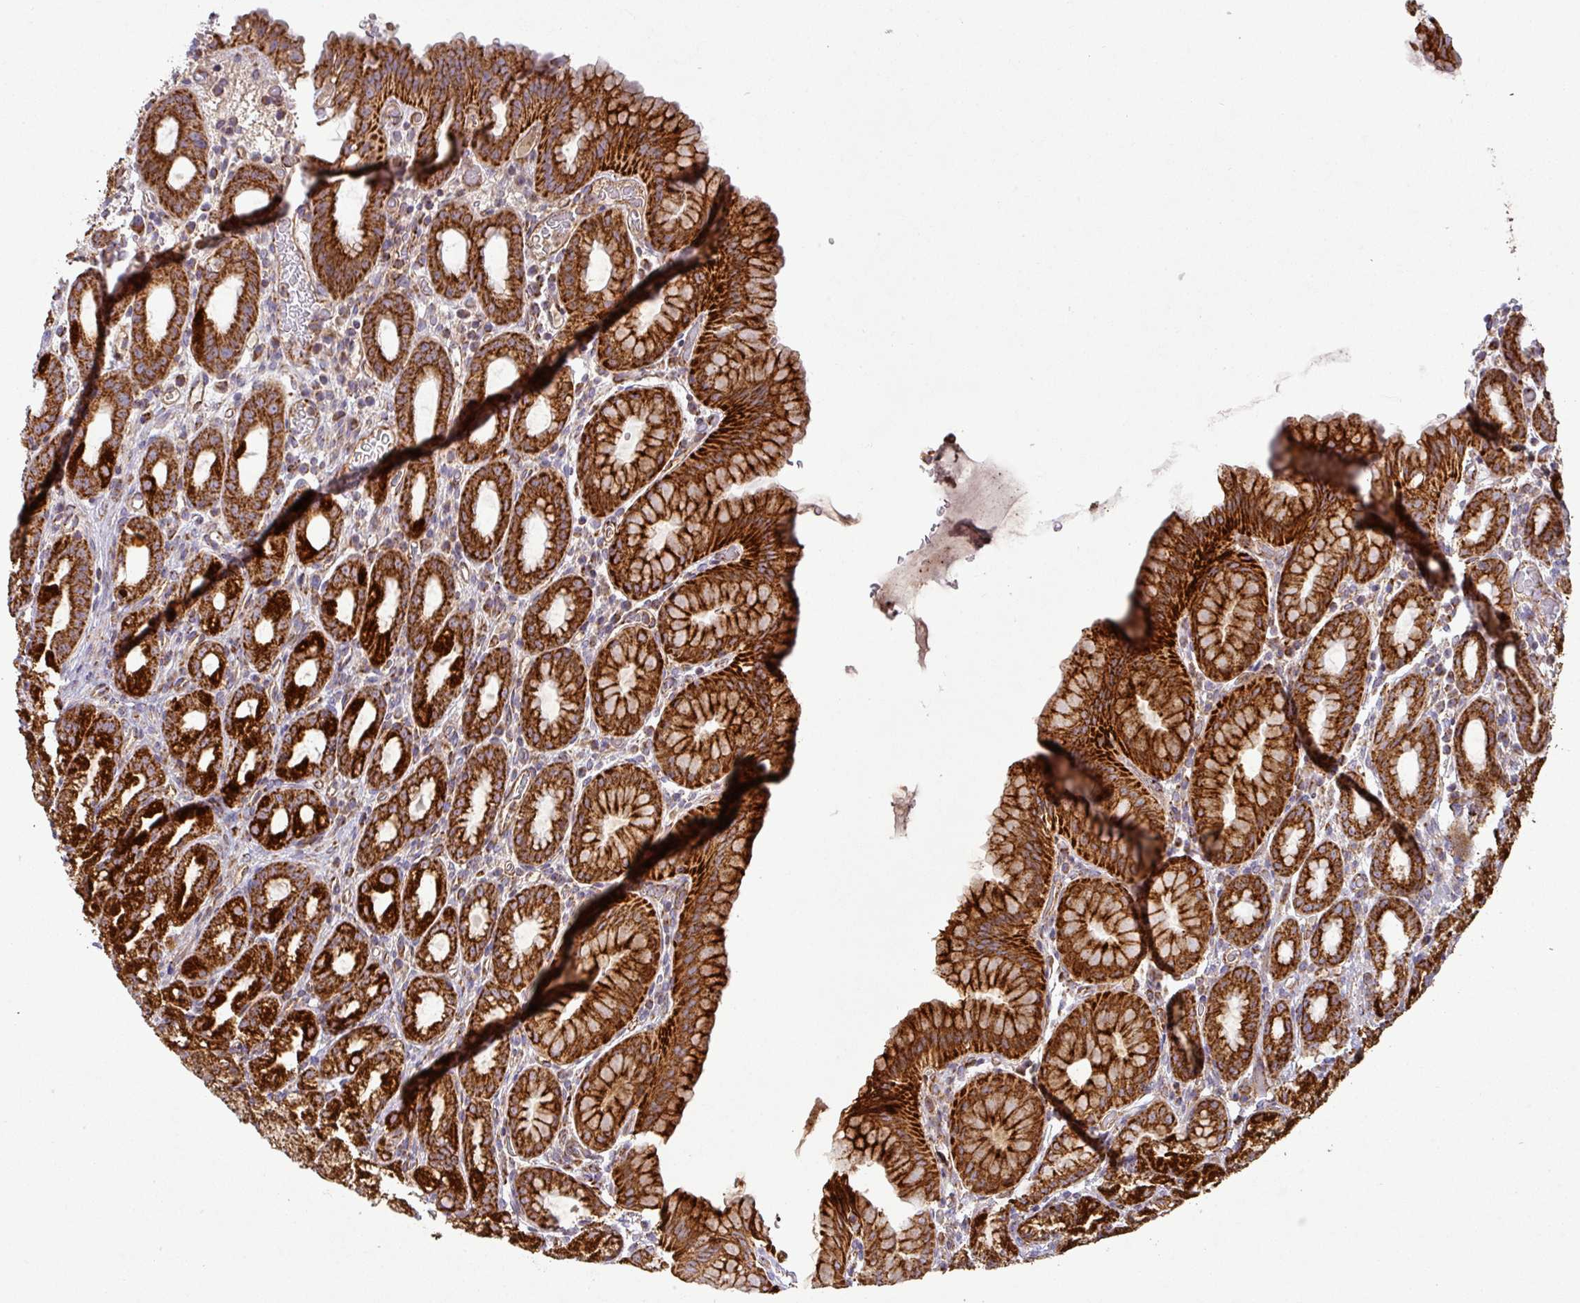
{"staining": {"intensity": "strong", "quantity": ">75%", "location": "cytoplasmic/membranous"}, "tissue": "stomach", "cell_type": "Glandular cells", "image_type": "normal", "snomed": [{"axis": "morphology", "description": "Normal tissue, NOS"}, {"axis": "topography", "description": "Stomach, upper"}, {"axis": "topography", "description": "Stomach, lower"}, {"axis": "topography", "description": "Small intestine"}], "caption": "Strong cytoplasmic/membranous staining for a protein is identified in approximately >75% of glandular cells of normal stomach using IHC.", "gene": "GPD2", "patient": {"sex": "male", "age": 68}}